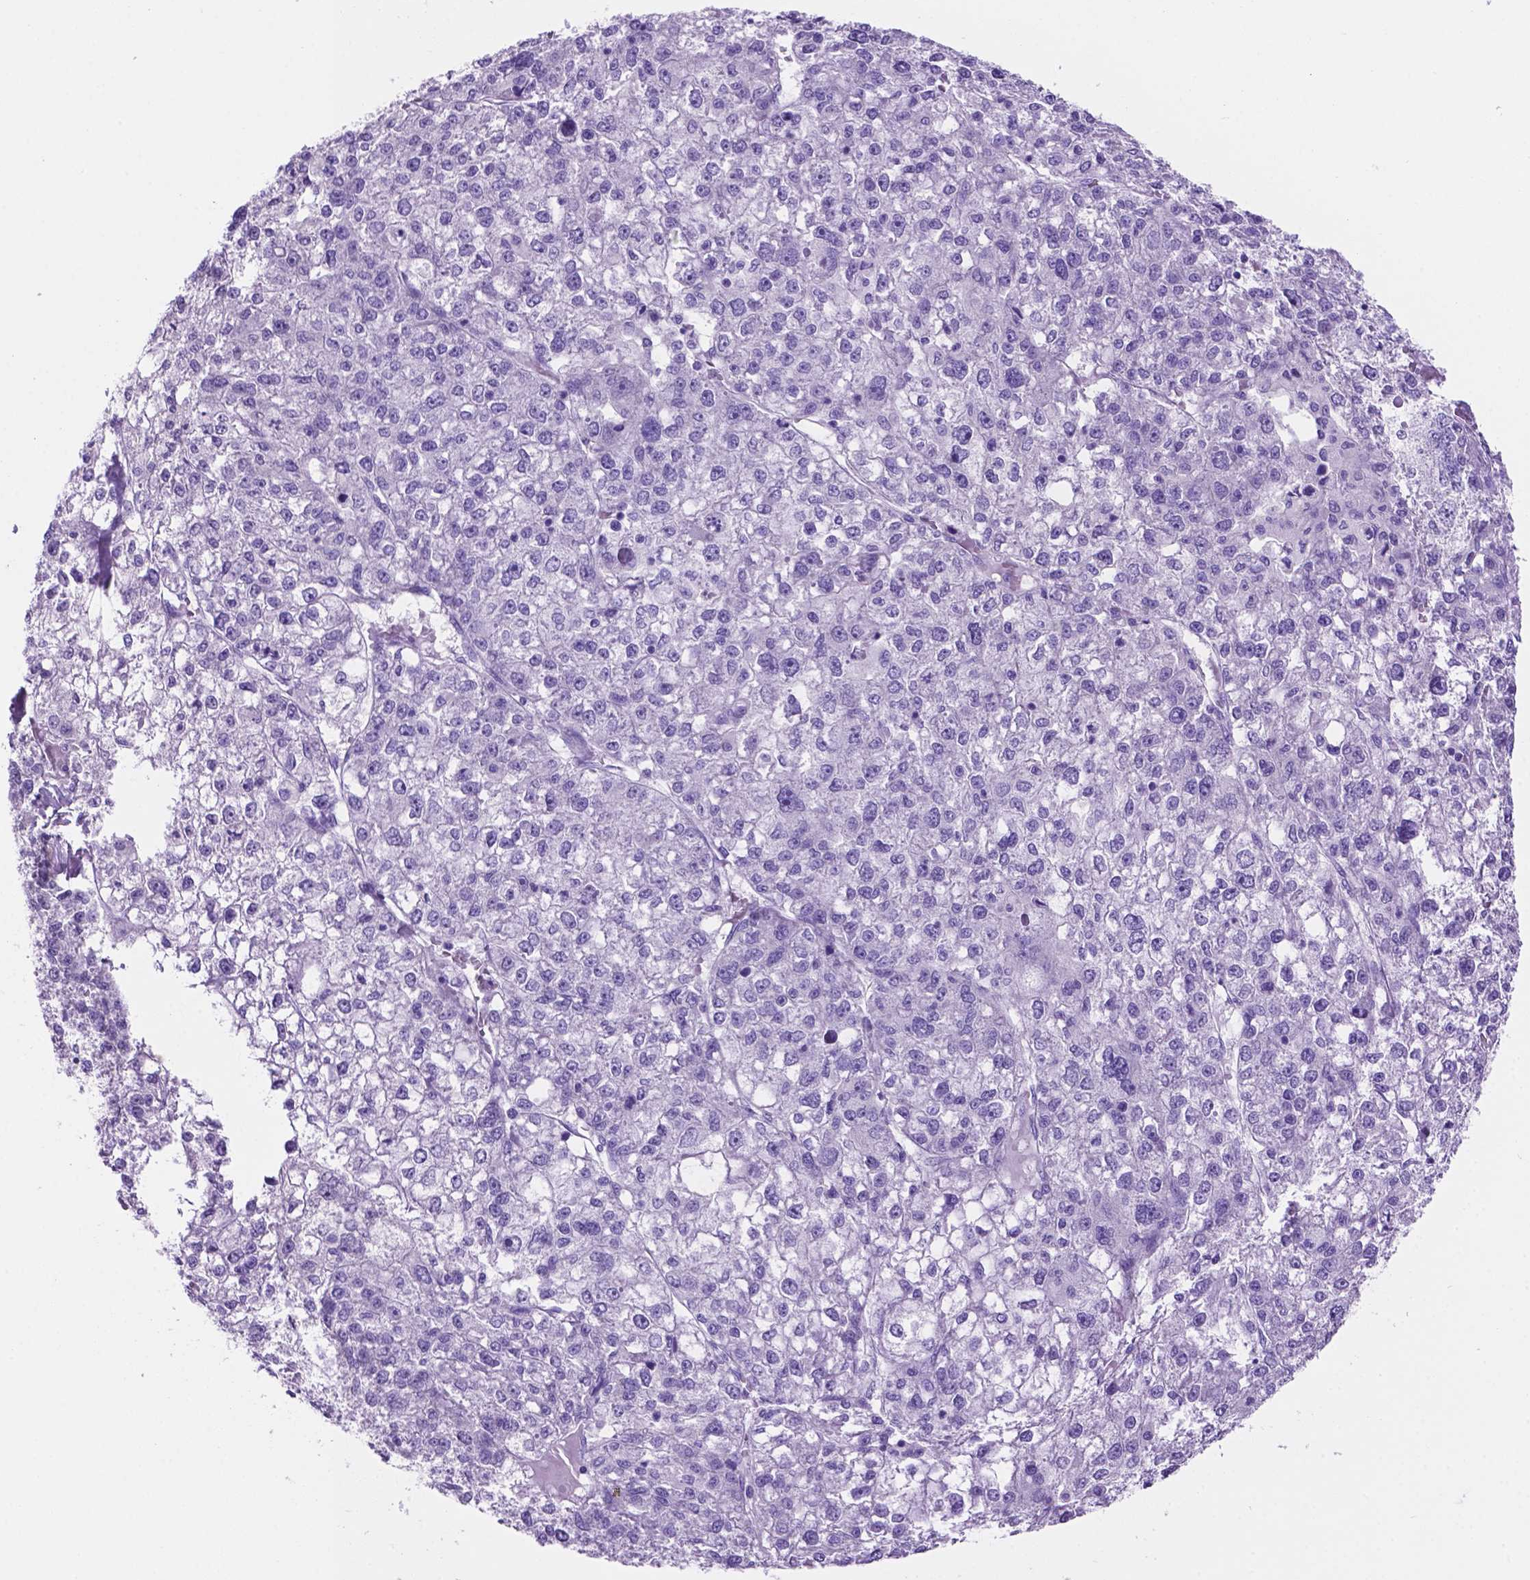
{"staining": {"intensity": "negative", "quantity": "none", "location": "none"}, "tissue": "liver cancer", "cell_type": "Tumor cells", "image_type": "cancer", "snomed": [{"axis": "morphology", "description": "Carcinoma, Hepatocellular, NOS"}, {"axis": "topography", "description": "Liver"}], "caption": "Tumor cells show no significant expression in liver cancer.", "gene": "TMEM210", "patient": {"sex": "male", "age": 56}}